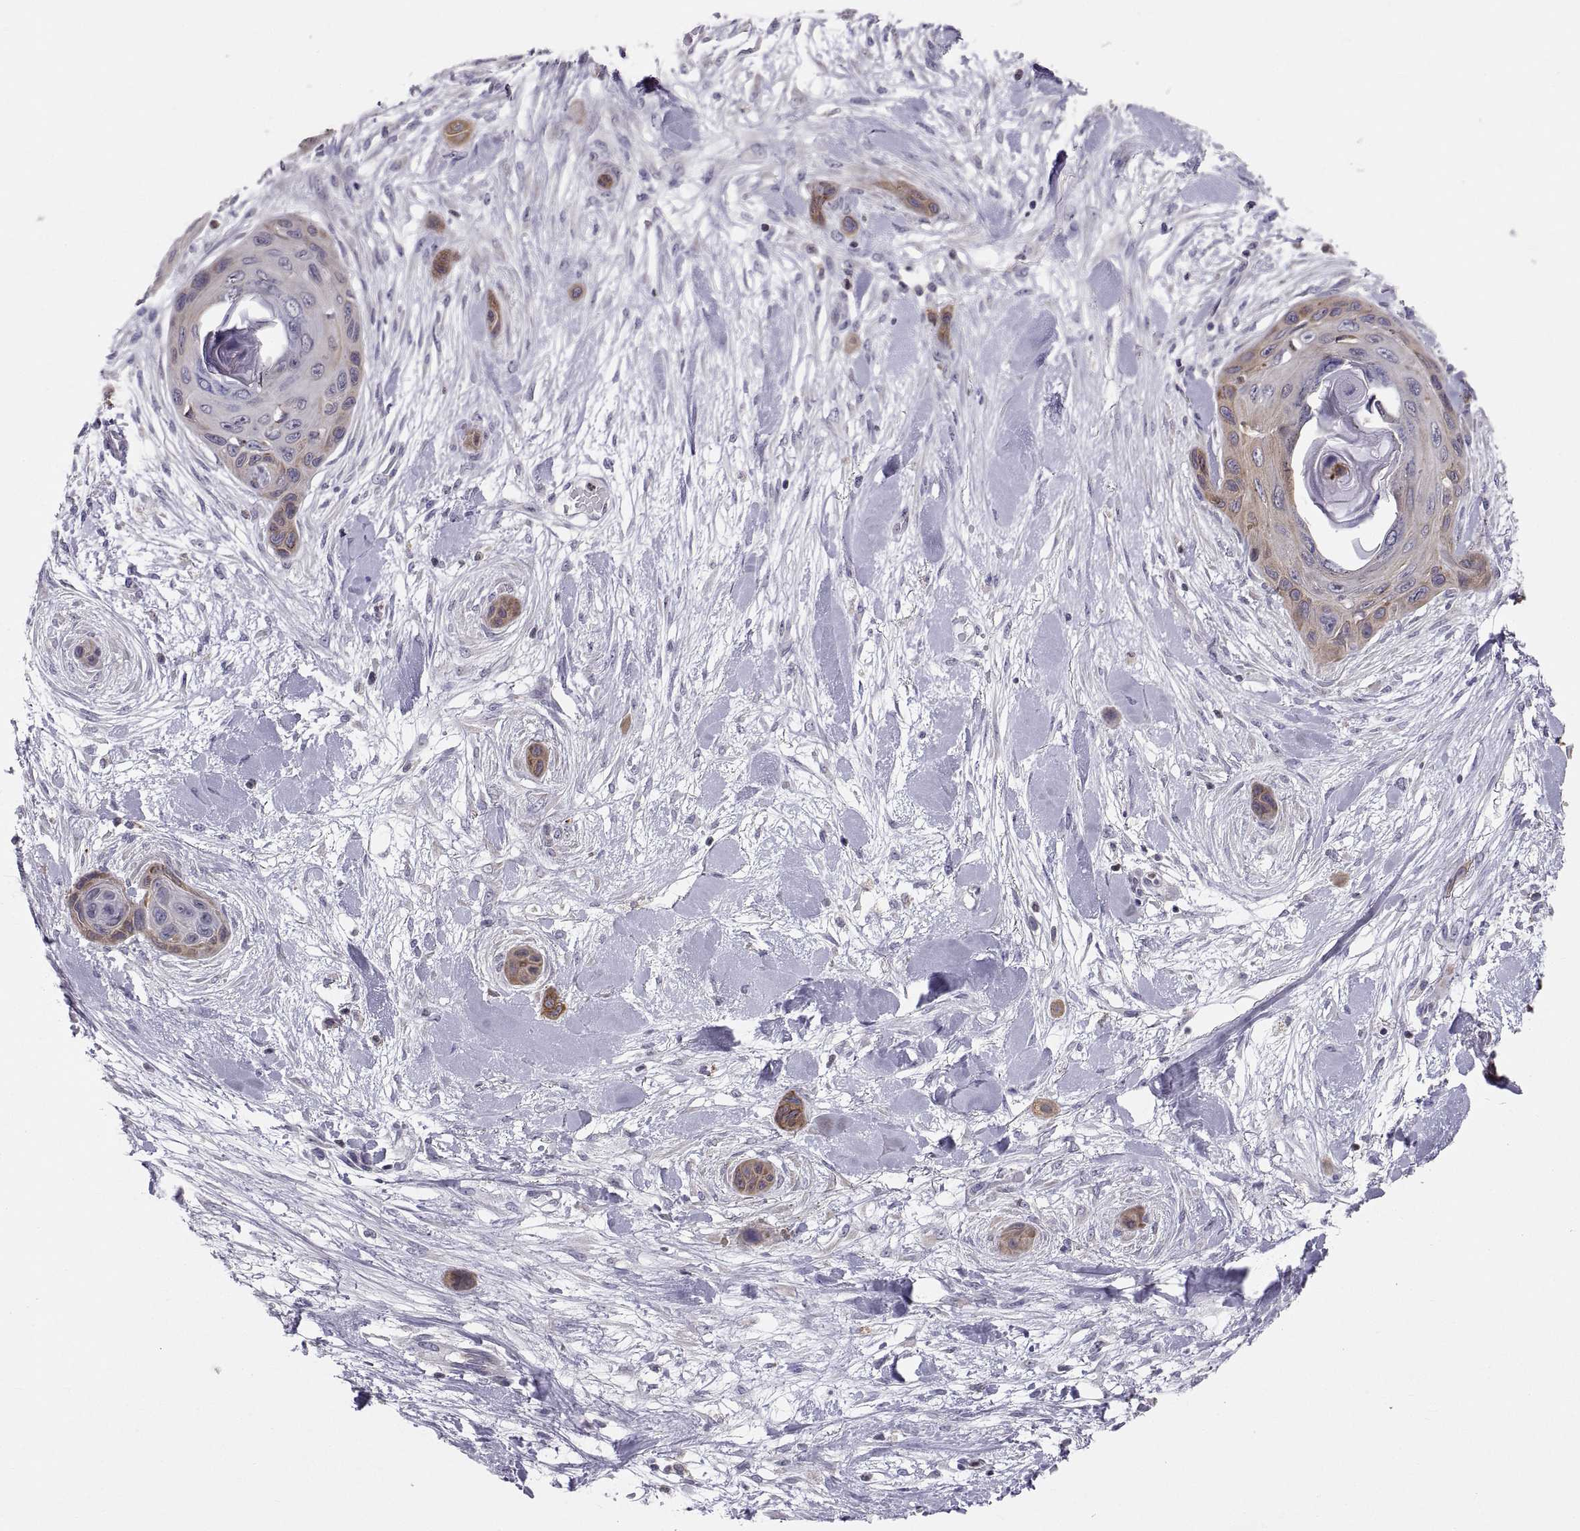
{"staining": {"intensity": "moderate", "quantity": "25%-75%", "location": "cytoplasmic/membranous"}, "tissue": "skin cancer", "cell_type": "Tumor cells", "image_type": "cancer", "snomed": [{"axis": "morphology", "description": "Squamous cell carcinoma, NOS"}, {"axis": "topography", "description": "Skin"}], "caption": "There is medium levels of moderate cytoplasmic/membranous positivity in tumor cells of squamous cell carcinoma (skin), as demonstrated by immunohistochemical staining (brown color).", "gene": "ERO1A", "patient": {"sex": "male", "age": 82}}